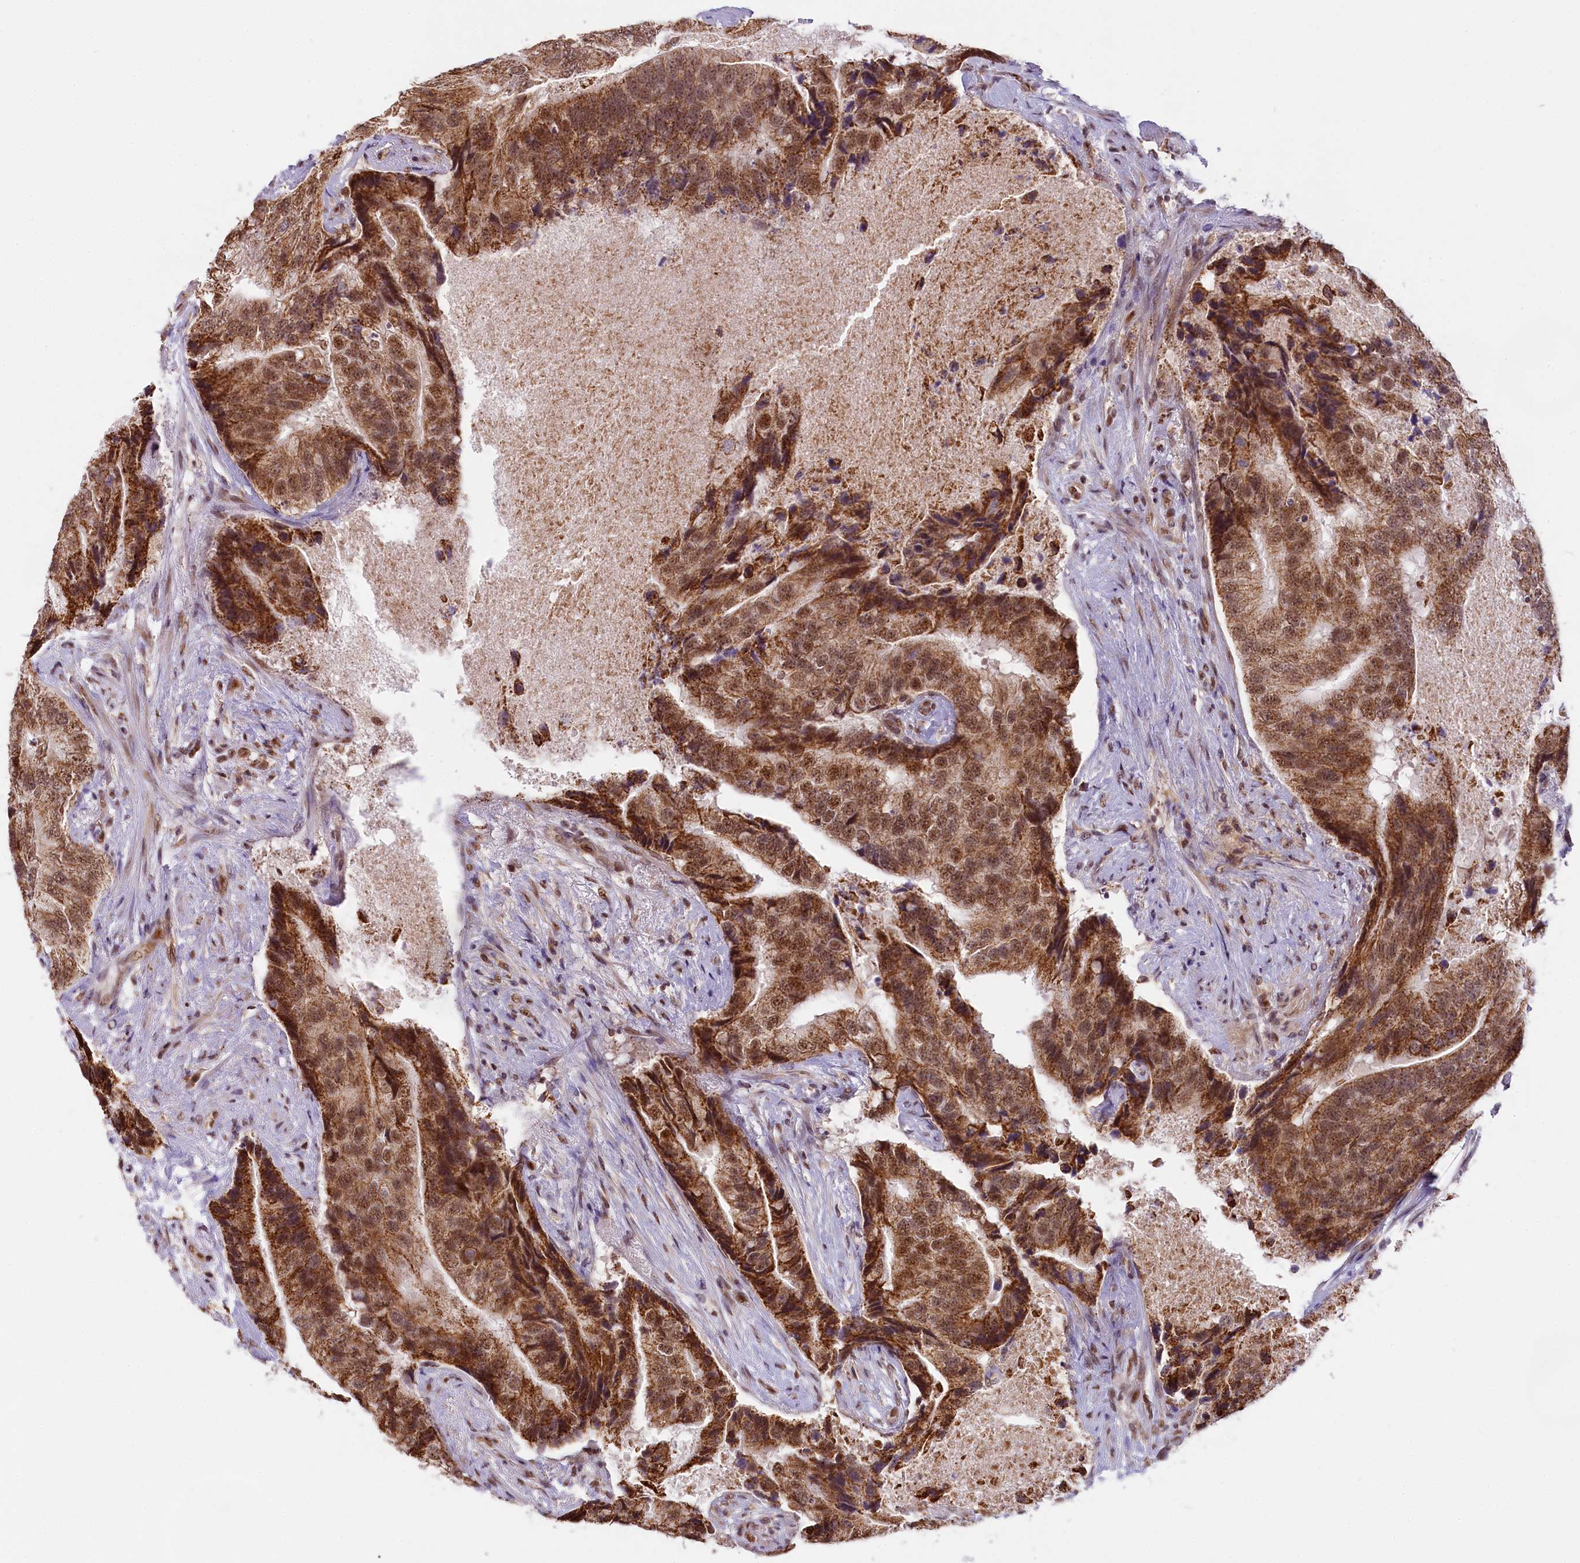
{"staining": {"intensity": "strong", "quantity": ">75%", "location": "cytoplasmic/membranous,nuclear"}, "tissue": "prostate cancer", "cell_type": "Tumor cells", "image_type": "cancer", "snomed": [{"axis": "morphology", "description": "Adenocarcinoma, High grade"}, {"axis": "topography", "description": "Prostate"}], "caption": "DAB immunohistochemical staining of human high-grade adenocarcinoma (prostate) shows strong cytoplasmic/membranous and nuclear protein expression in about >75% of tumor cells. The staining is performed using DAB (3,3'-diaminobenzidine) brown chromogen to label protein expression. The nuclei are counter-stained blue using hematoxylin.", "gene": "CARD8", "patient": {"sex": "male", "age": 70}}